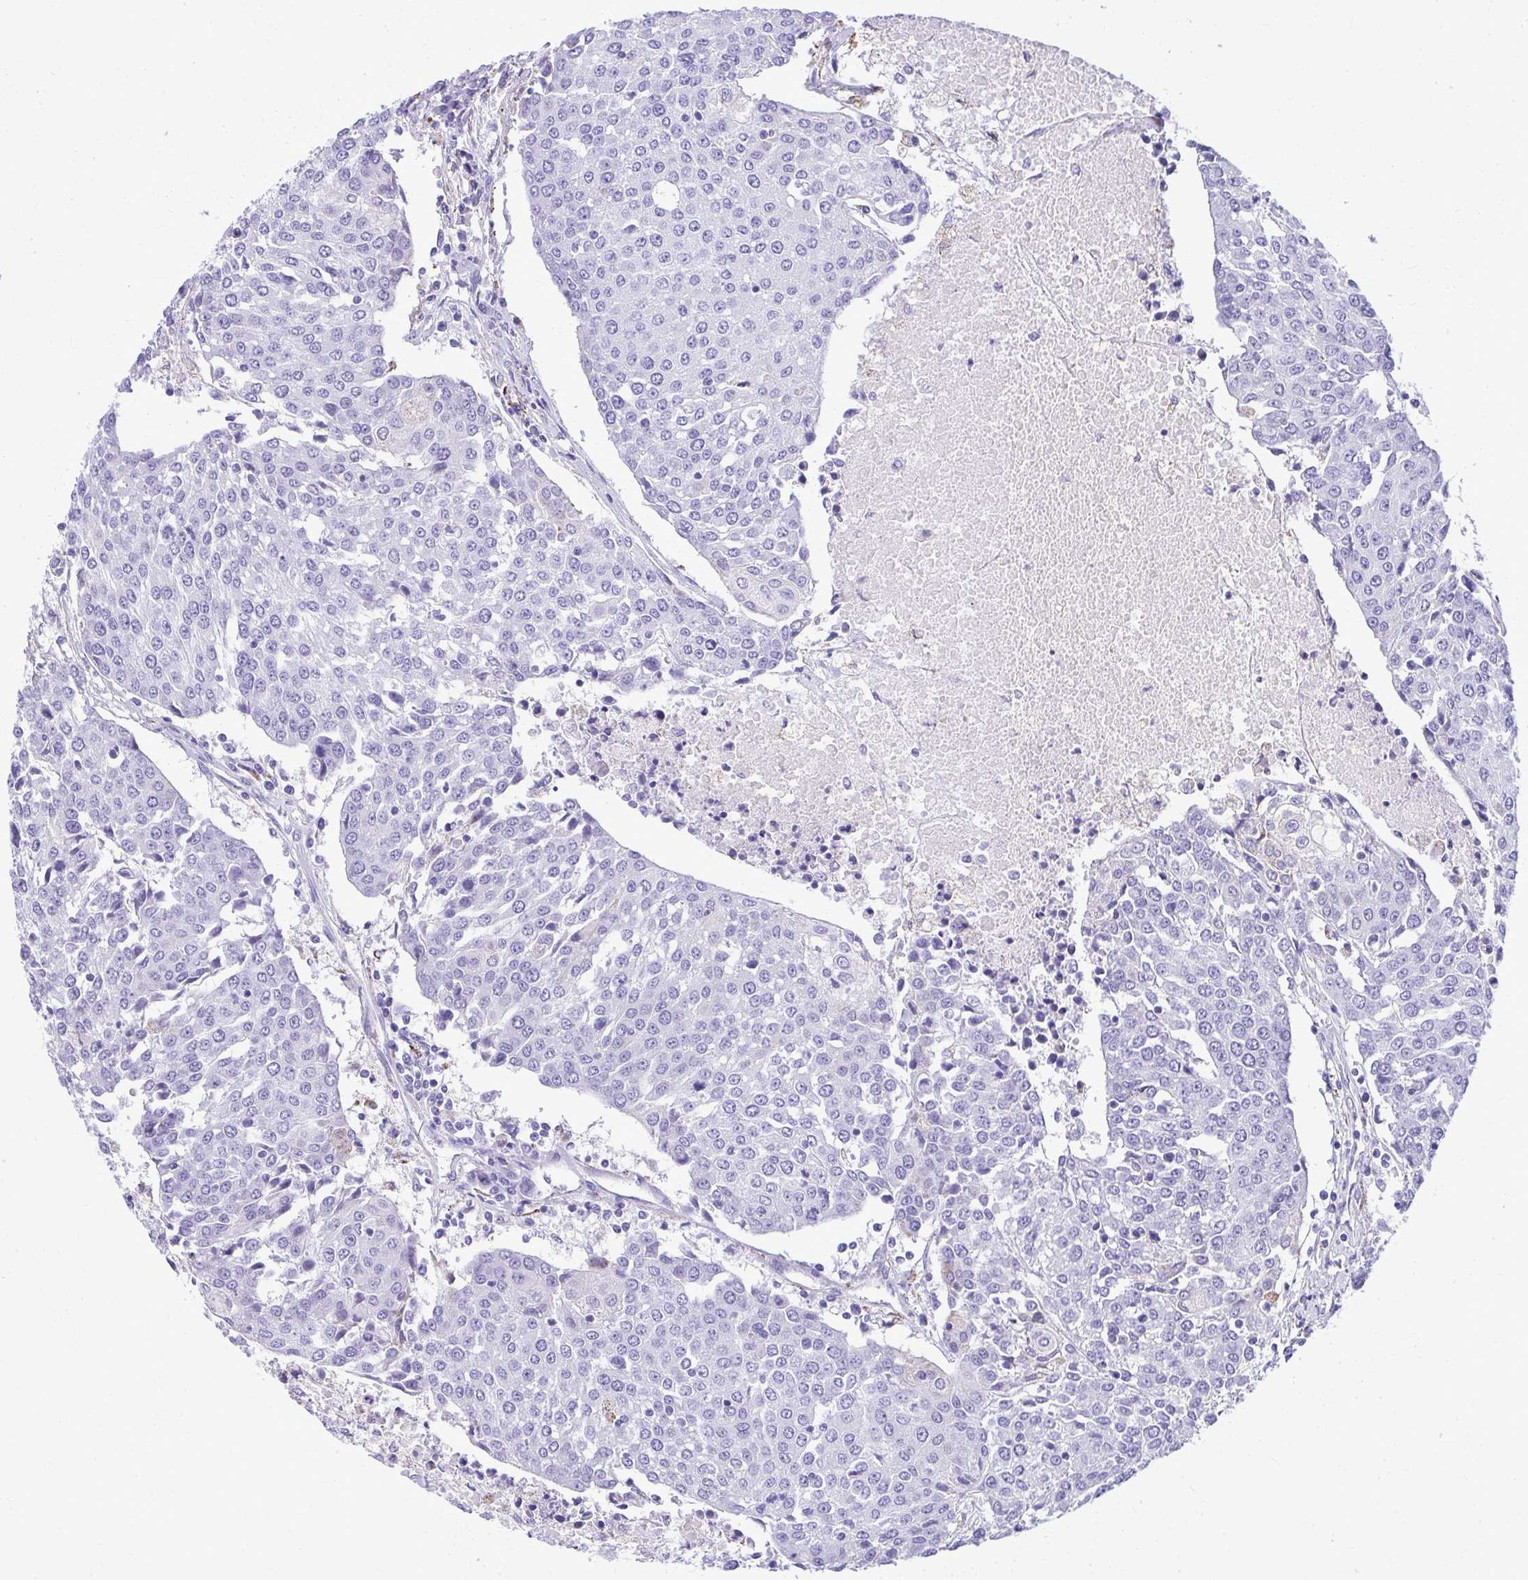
{"staining": {"intensity": "negative", "quantity": "none", "location": "none"}, "tissue": "urothelial cancer", "cell_type": "Tumor cells", "image_type": "cancer", "snomed": [{"axis": "morphology", "description": "Urothelial carcinoma, High grade"}, {"axis": "topography", "description": "Urinary bladder"}], "caption": "High power microscopy histopathology image of an IHC micrograph of high-grade urothelial carcinoma, revealing no significant expression in tumor cells. (Immunohistochemistry, brightfield microscopy, high magnification).", "gene": "AIG1", "patient": {"sex": "female", "age": 85}}